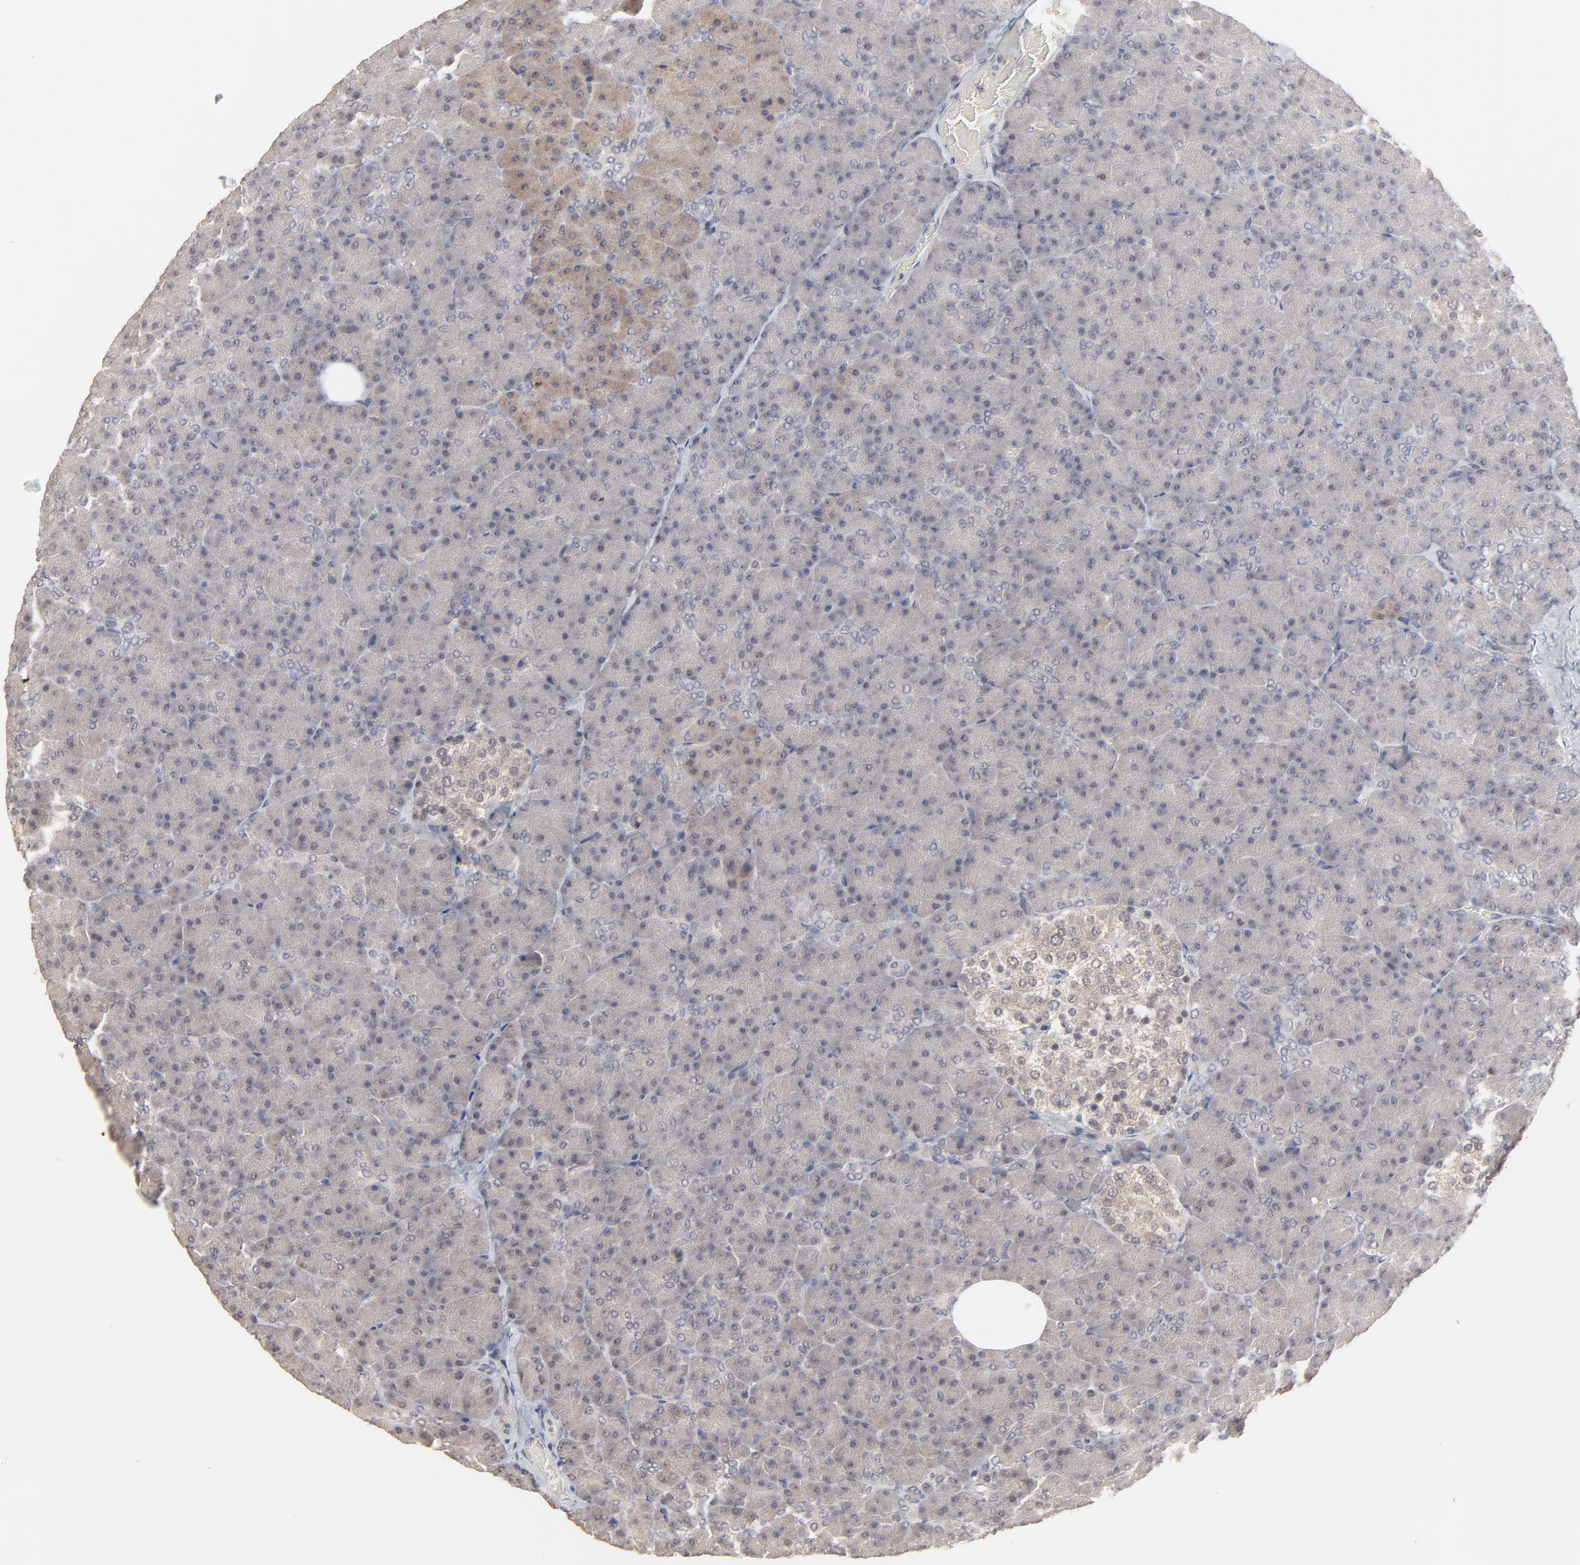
{"staining": {"intensity": "weak", "quantity": ">75%", "location": "cytoplasmic/membranous"}, "tissue": "pancreas", "cell_type": "Exocrine glandular cells", "image_type": "normal", "snomed": [{"axis": "morphology", "description": "Normal tissue, NOS"}, {"axis": "topography", "description": "Pancreas"}], "caption": "The micrograph reveals staining of unremarkable pancreas, revealing weak cytoplasmic/membranous protein staining (brown color) within exocrine glandular cells. (Brightfield microscopy of DAB IHC at high magnification).", "gene": "FAM199X", "patient": {"sex": "female", "age": 35}}